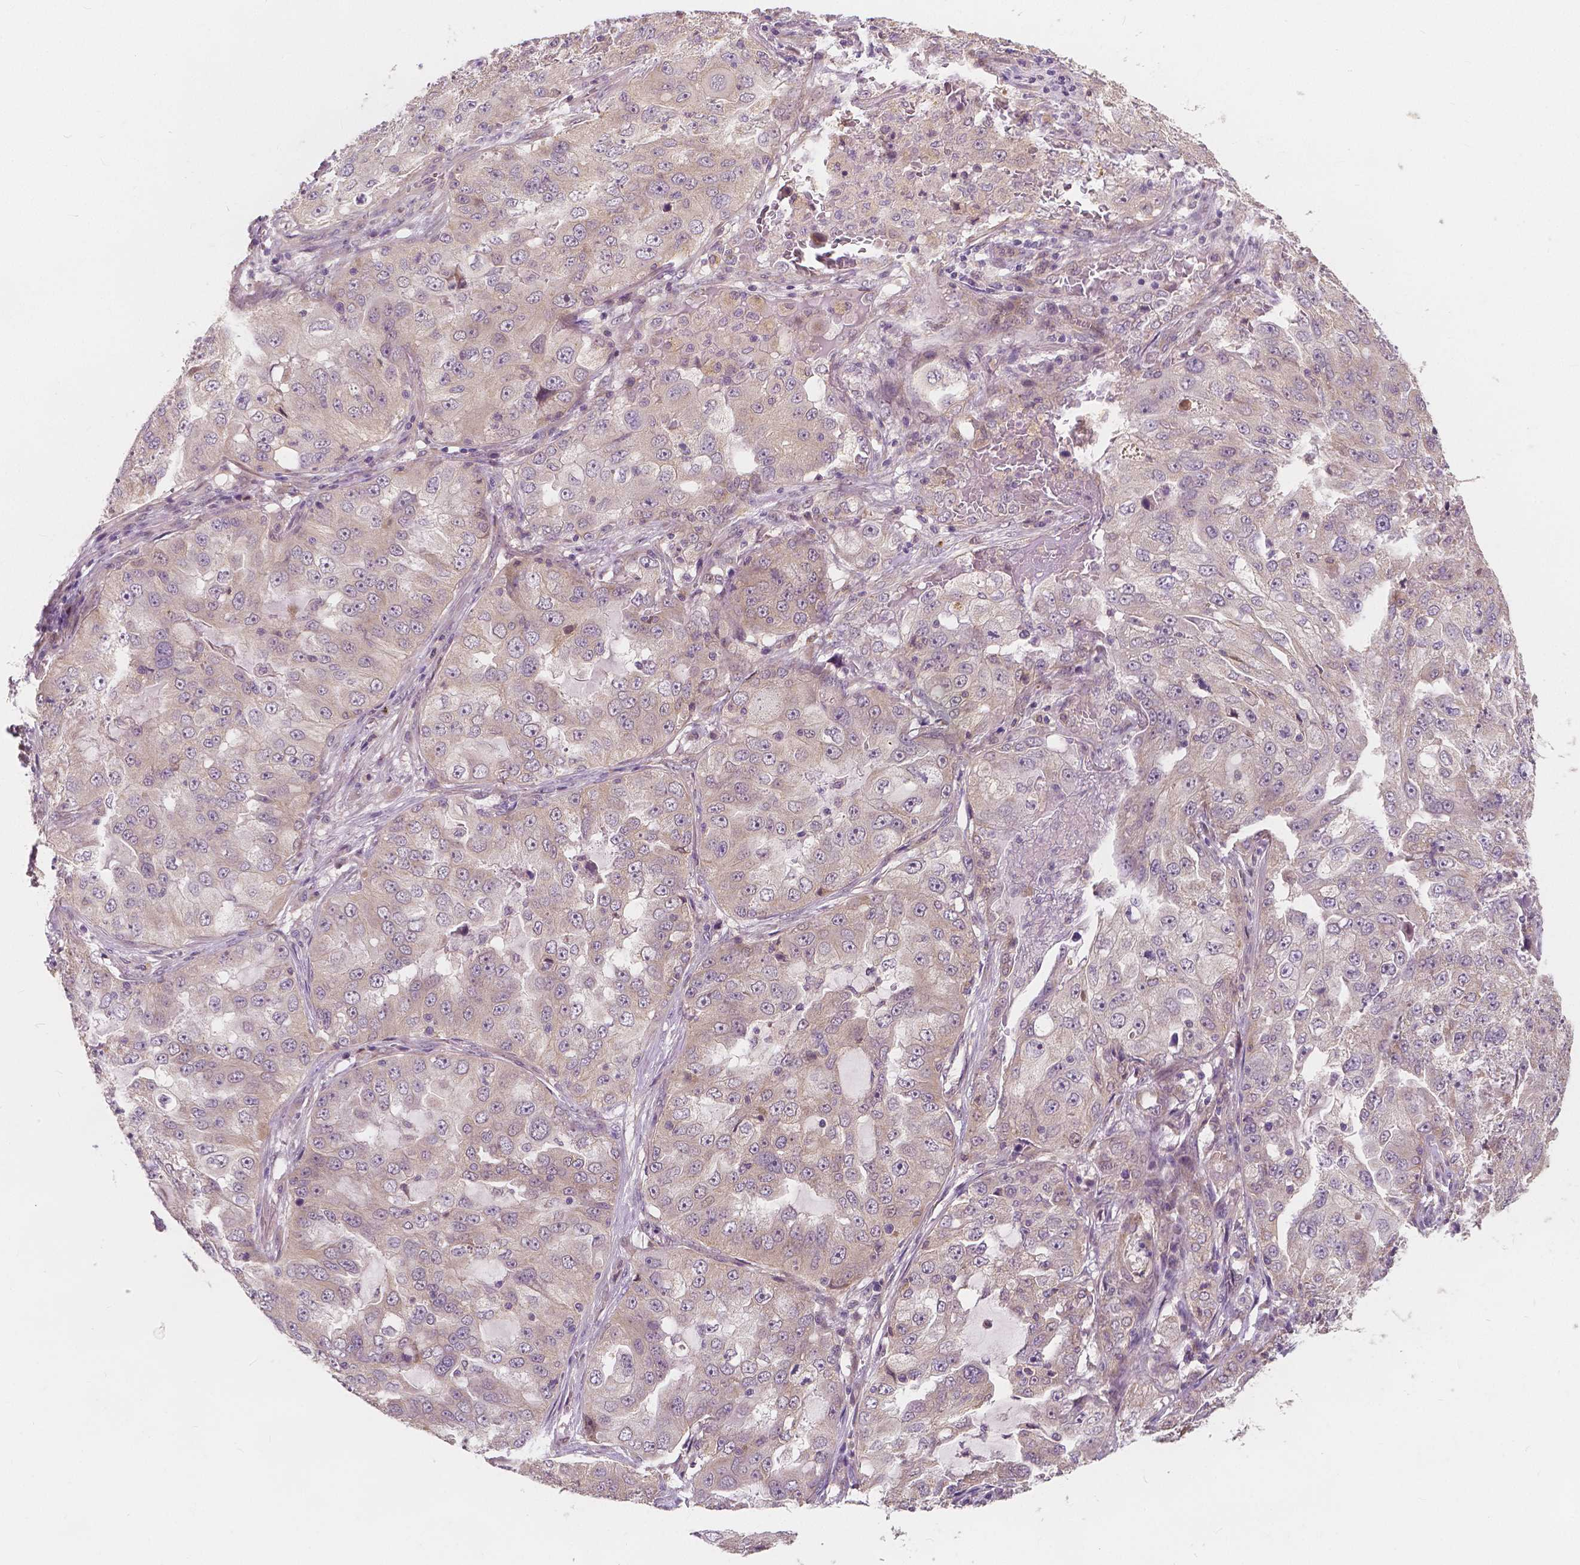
{"staining": {"intensity": "weak", "quantity": "<25%", "location": "cytoplasmic/membranous"}, "tissue": "lung cancer", "cell_type": "Tumor cells", "image_type": "cancer", "snomed": [{"axis": "morphology", "description": "Adenocarcinoma, NOS"}, {"axis": "topography", "description": "Lung"}], "caption": "Immunohistochemistry (IHC) image of lung cancer (adenocarcinoma) stained for a protein (brown), which reveals no expression in tumor cells.", "gene": "SNX12", "patient": {"sex": "female", "age": 61}}